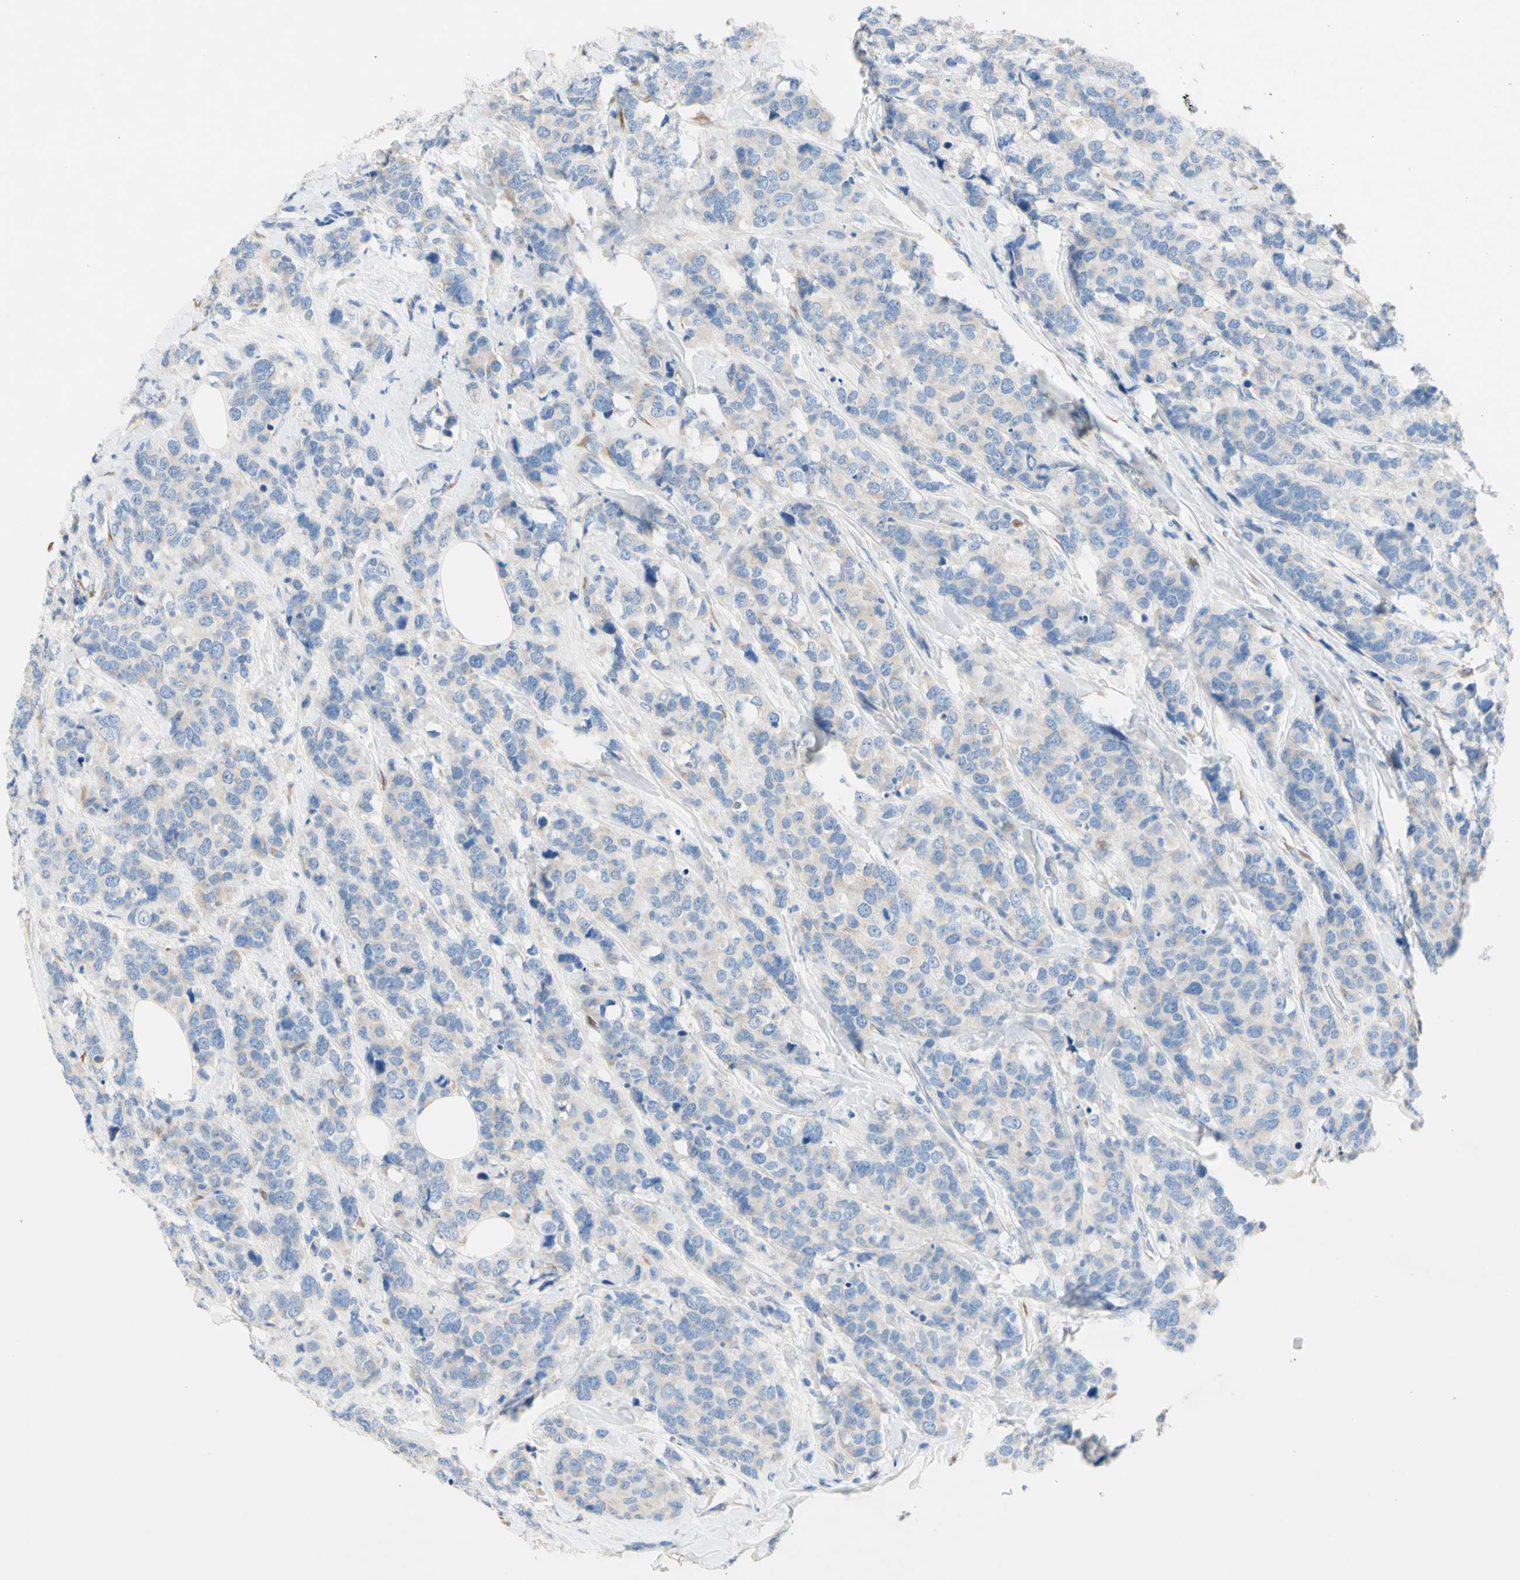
{"staining": {"intensity": "negative", "quantity": "none", "location": "none"}, "tissue": "breast cancer", "cell_type": "Tumor cells", "image_type": "cancer", "snomed": [{"axis": "morphology", "description": "Lobular carcinoma"}, {"axis": "topography", "description": "Breast"}], "caption": "IHC histopathology image of neoplastic tissue: human breast cancer stained with DAB (3,3'-diaminobenzidine) shows no significant protein staining in tumor cells.", "gene": "TMIGD2", "patient": {"sex": "female", "age": 59}}